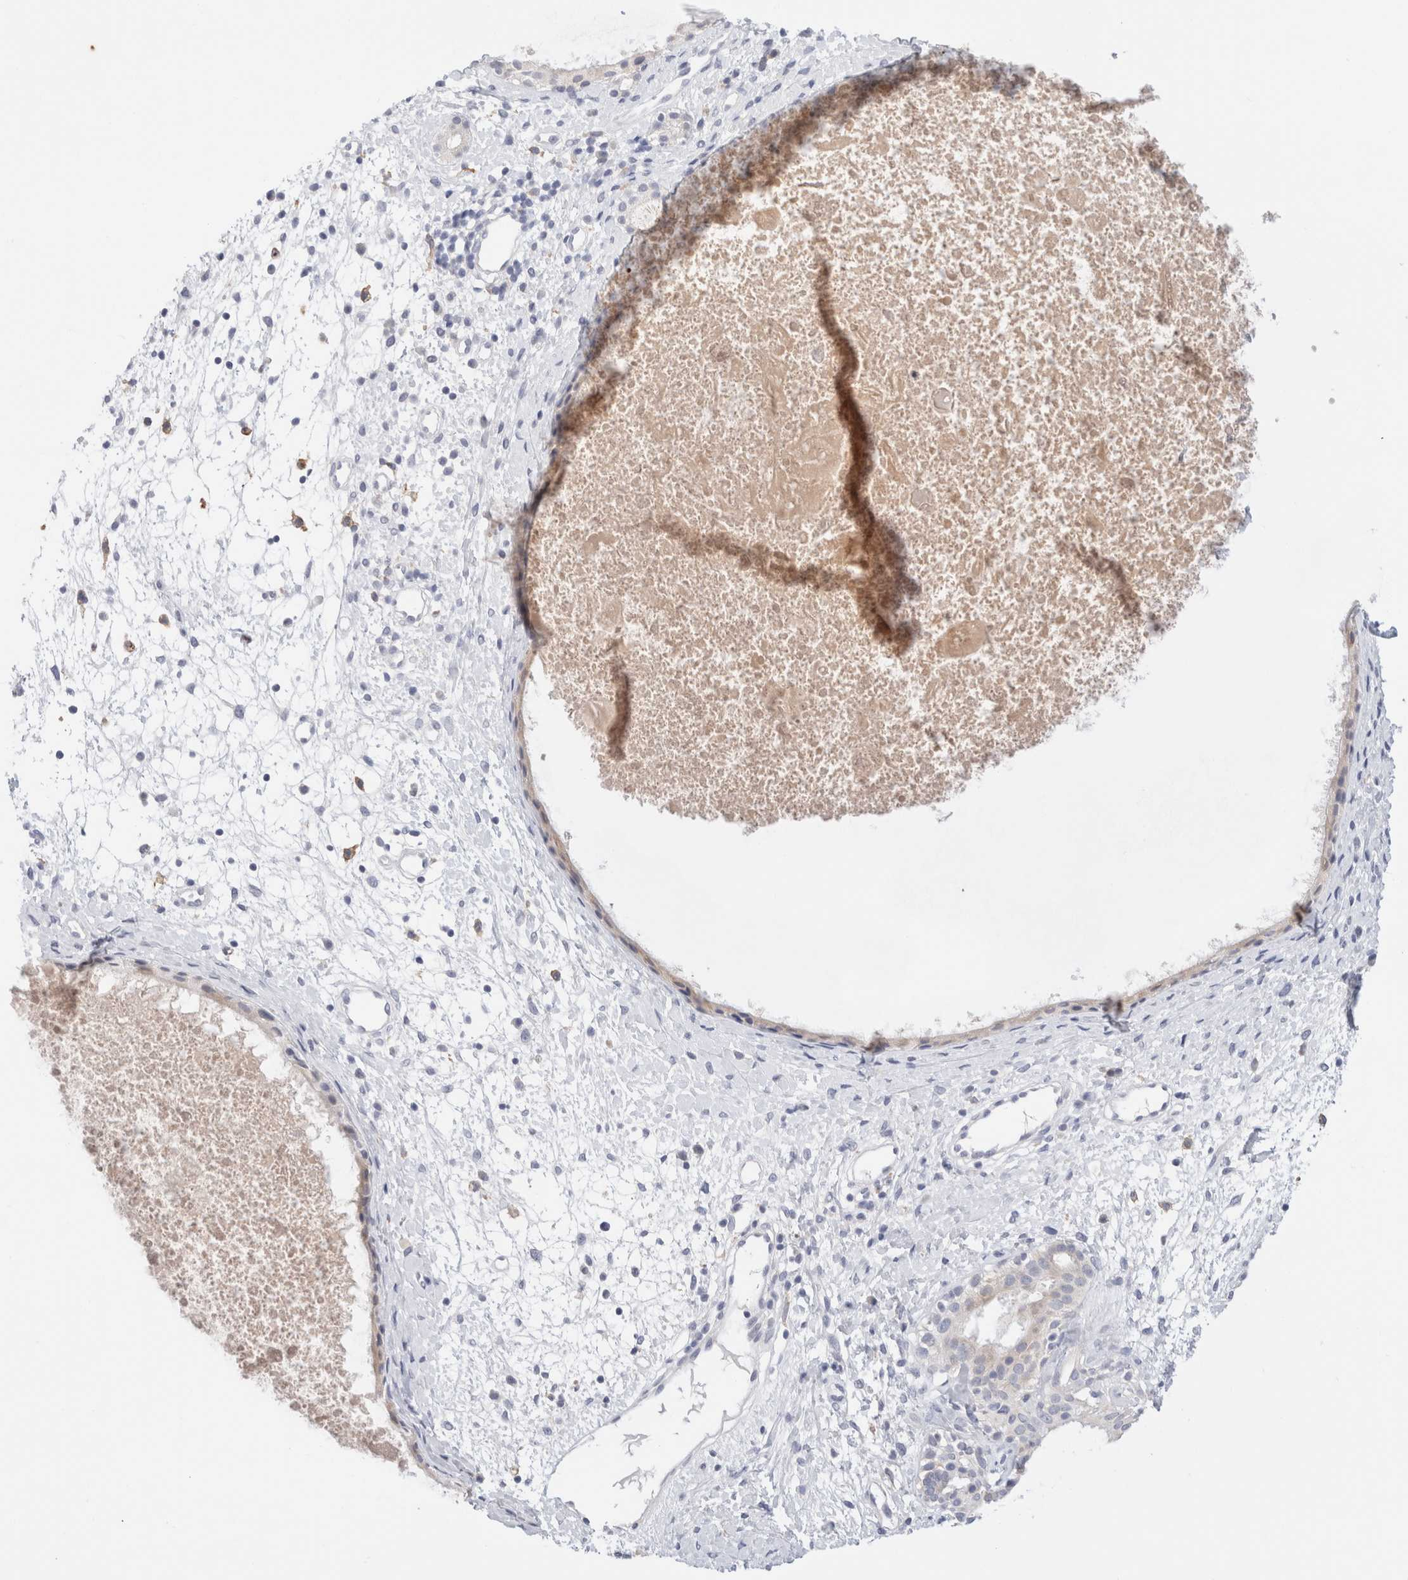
{"staining": {"intensity": "strong", "quantity": "<25%", "location": "cytoplasmic/membranous"}, "tissue": "nasopharynx", "cell_type": "Respiratory epithelial cells", "image_type": "normal", "snomed": [{"axis": "morphology", "description": "Normal tissue, NOS"}, {"axis": "topography", "description": "Nasopharynx"}], "caption": "IHC micrograph of benign nasopharynx: human nasopharynx stained using IHC exhibits medium levels of strong protein expression localized specifically in the cytoplasmic/membranous of respiratory epithelial cells, appearing as a cytoplasmic/membranous brown color.", "gene": "ADAM30", "patient": {"sex": "male", "age": 22}}